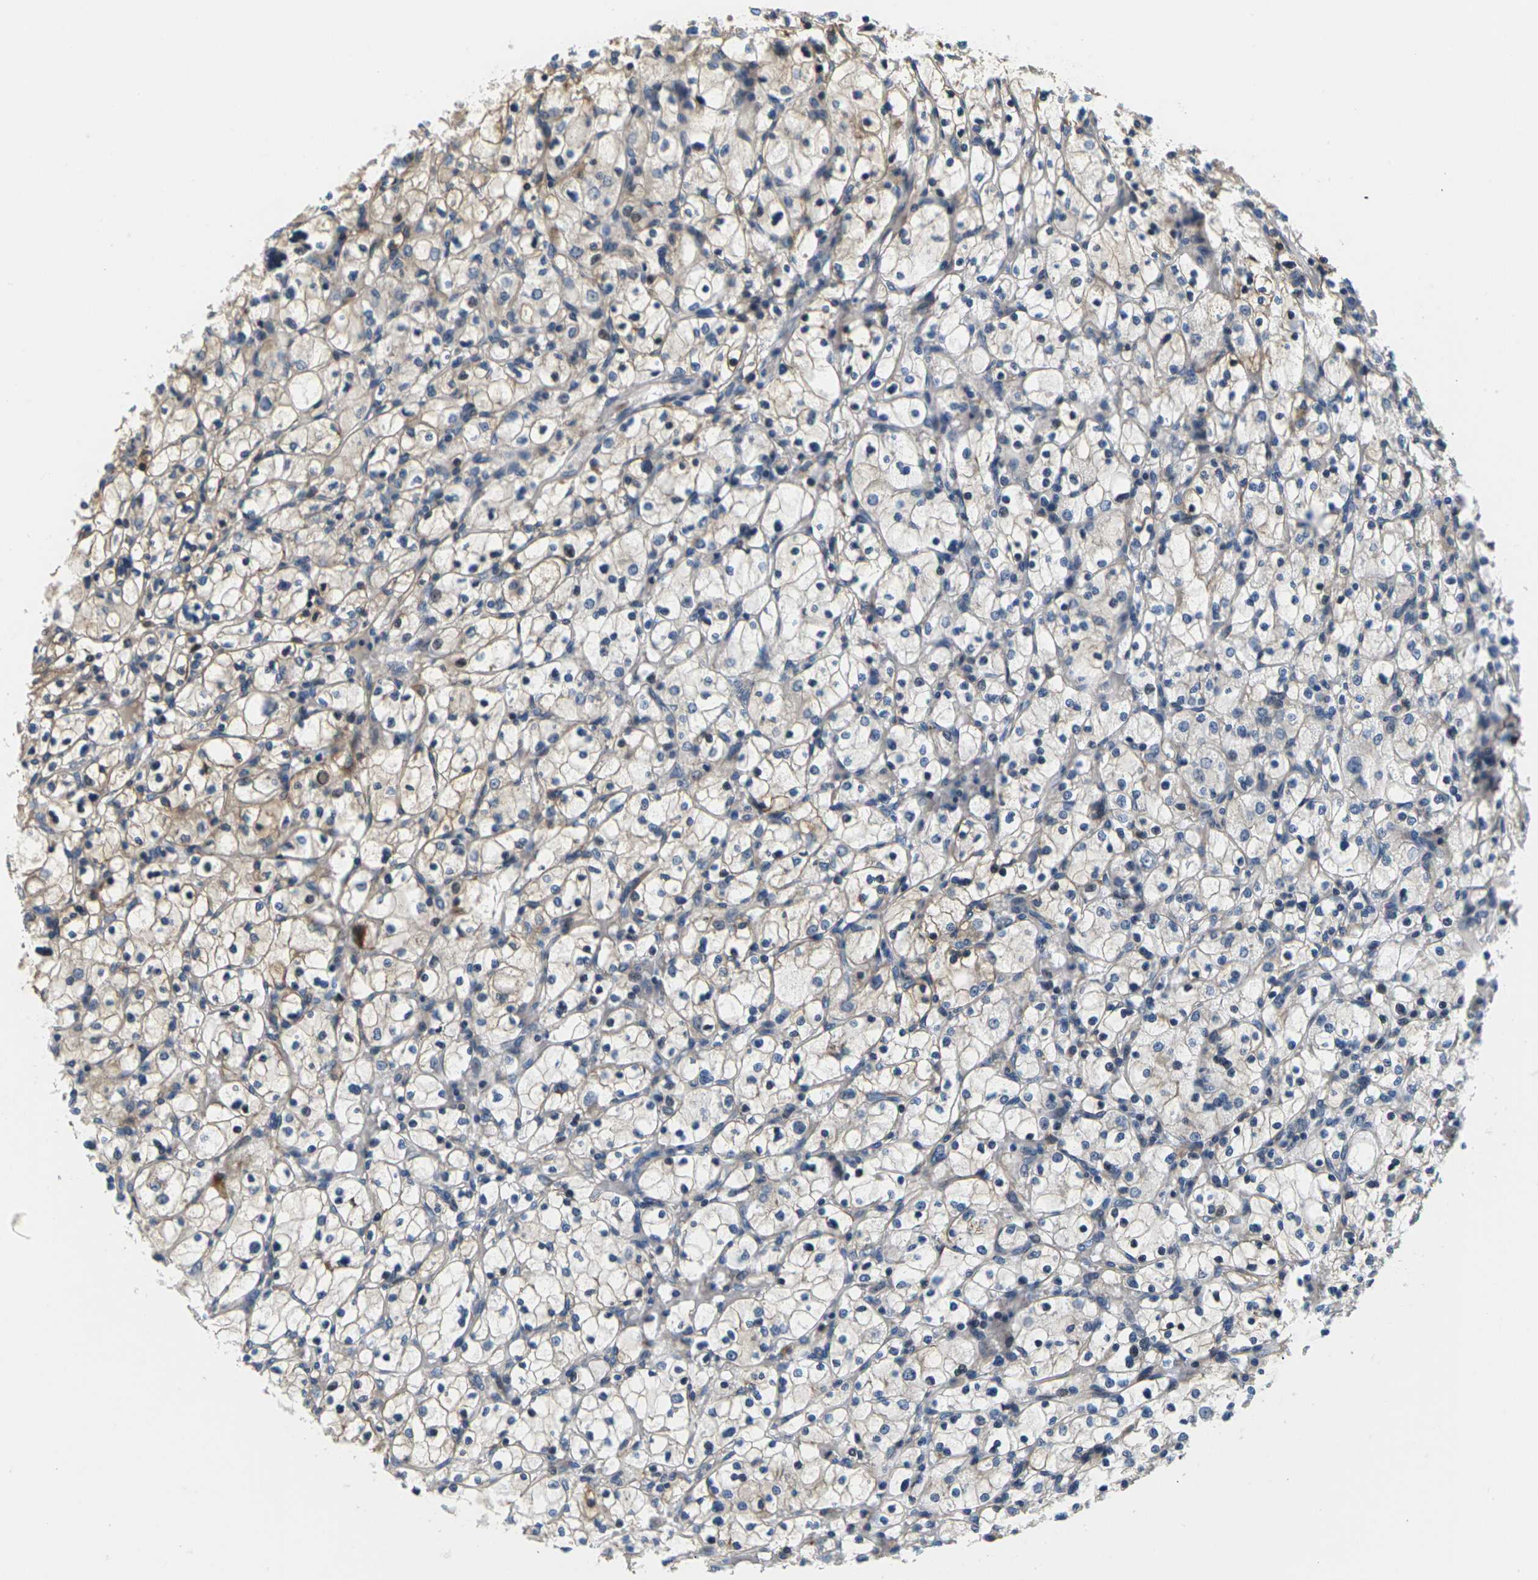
{"staining": {"intensity": "weak", "quantity": "25%-75%", "location": "cytoplasmic/membranous"}, "tissue": "renal cancer", "cell_type": "Tumor cells", "image_type": "cancer", "snomed": [{"axis": "morphology", "description": "Adenocarcinoma, NOS"}, {"axis": "topography", "description": "Kidney"}], "caption": "A brown stain highlights weak cytoplasmic/membranous expression of a protein in renal cancer (adenocarcinoma) tumor cells. The staining was performed using DAB to visualize the protein expression in brown, while the nuclei were stained in blue with hematoxylin (Magnification: 20x).", "gene": "ROBO1", "patient": {"sex": "female", "age": 83}}